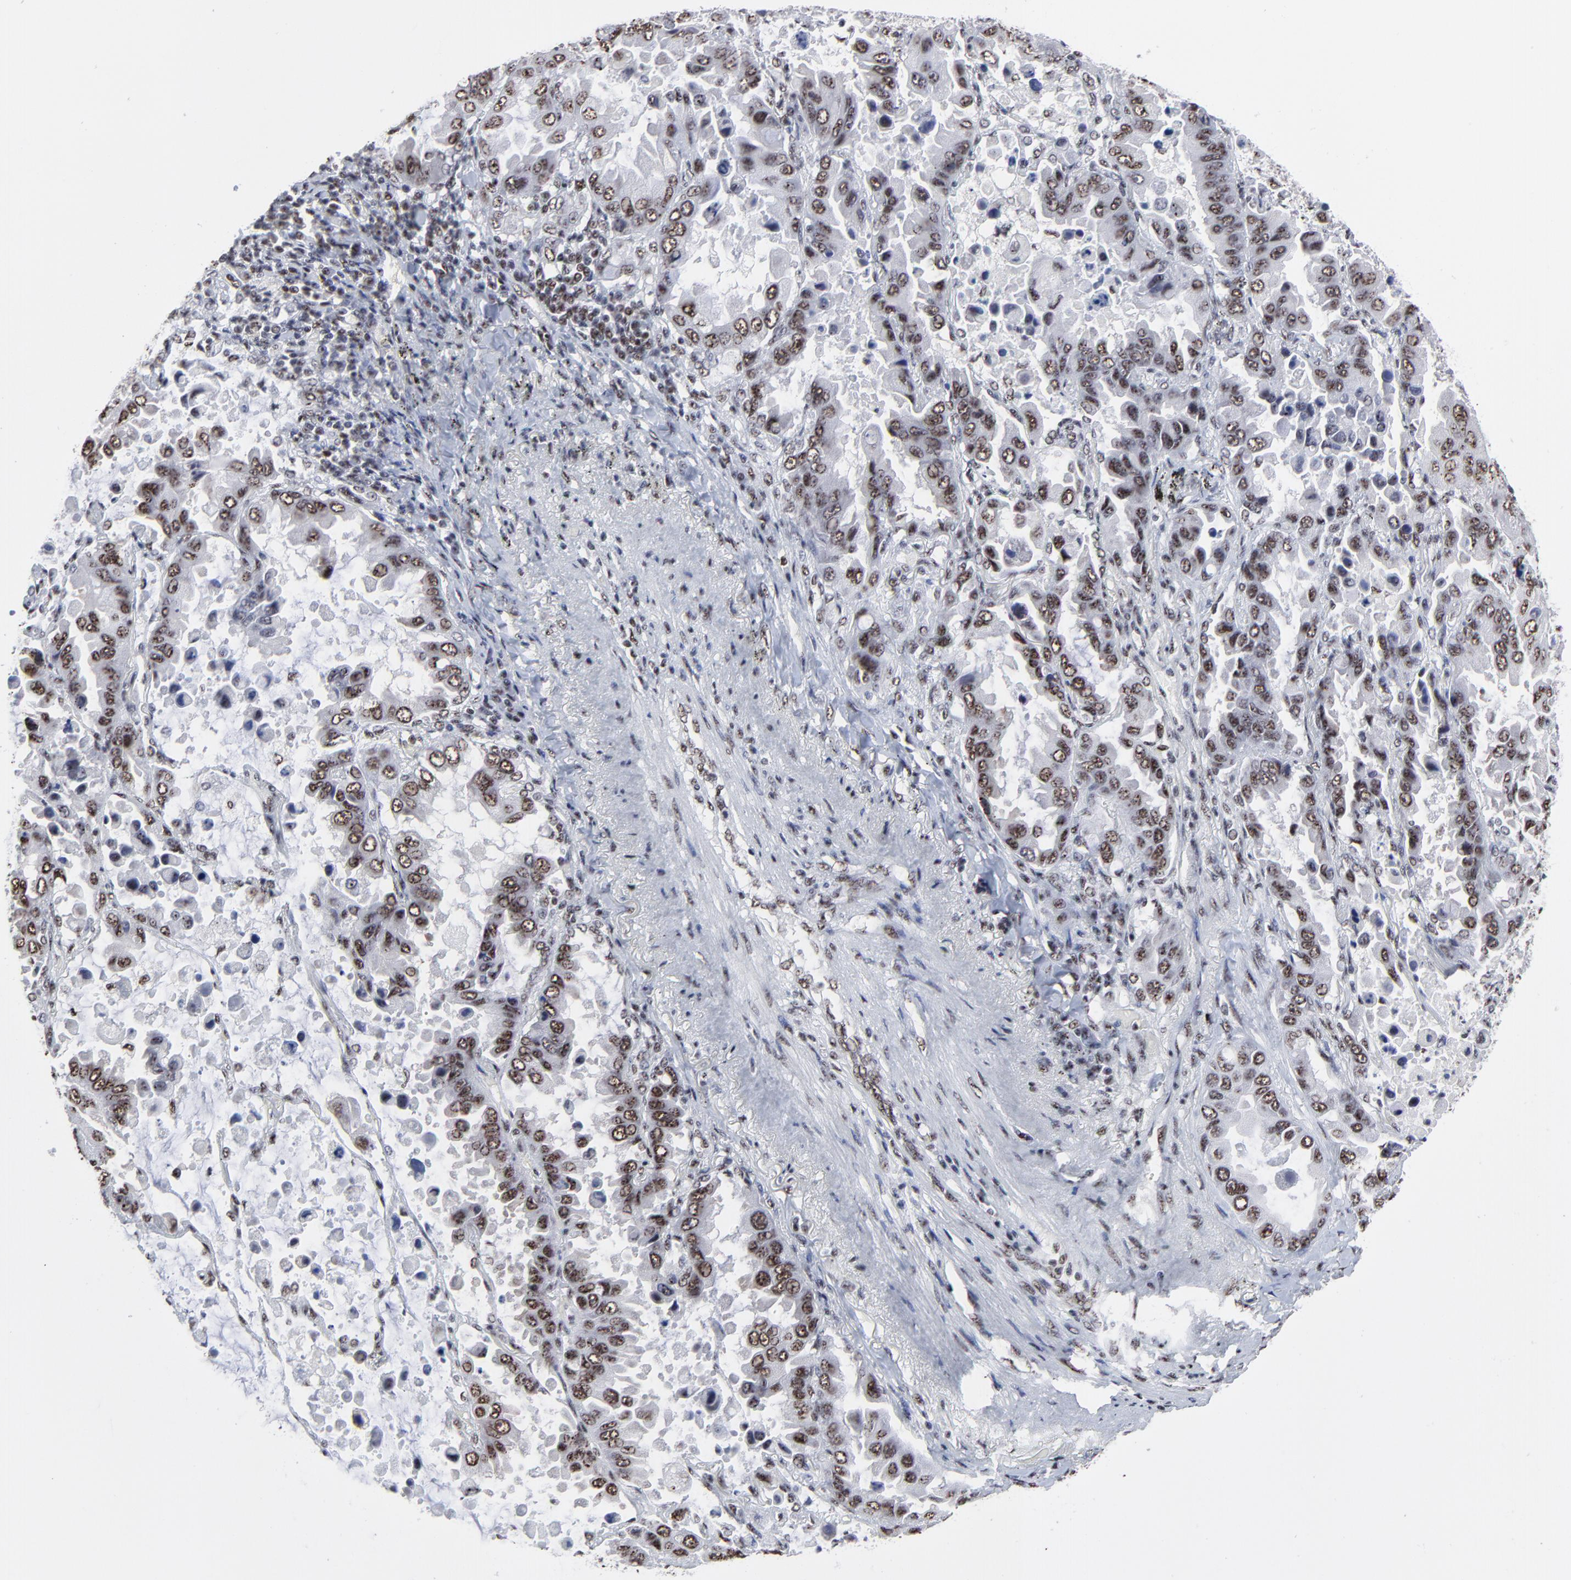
{"staining": {"intensity": "weak", "quantity": ">75%", "location": "nuclear"}, "tissue": "lung cancer", "cell_type": "Tumor cells", "image_type": "cancer", "snomed": [{"axis": "morphology", "description": "Adenocarcinoma, NOS"}, {"axis": "topography", "description": "Lung"}], "caption": "Adenocarcinoma (lung) stained for a protein exhibits weak nuclear positivity in tumor cells.", "gene": "MBD4", "patient": {"sex": "male", "age": 64}}